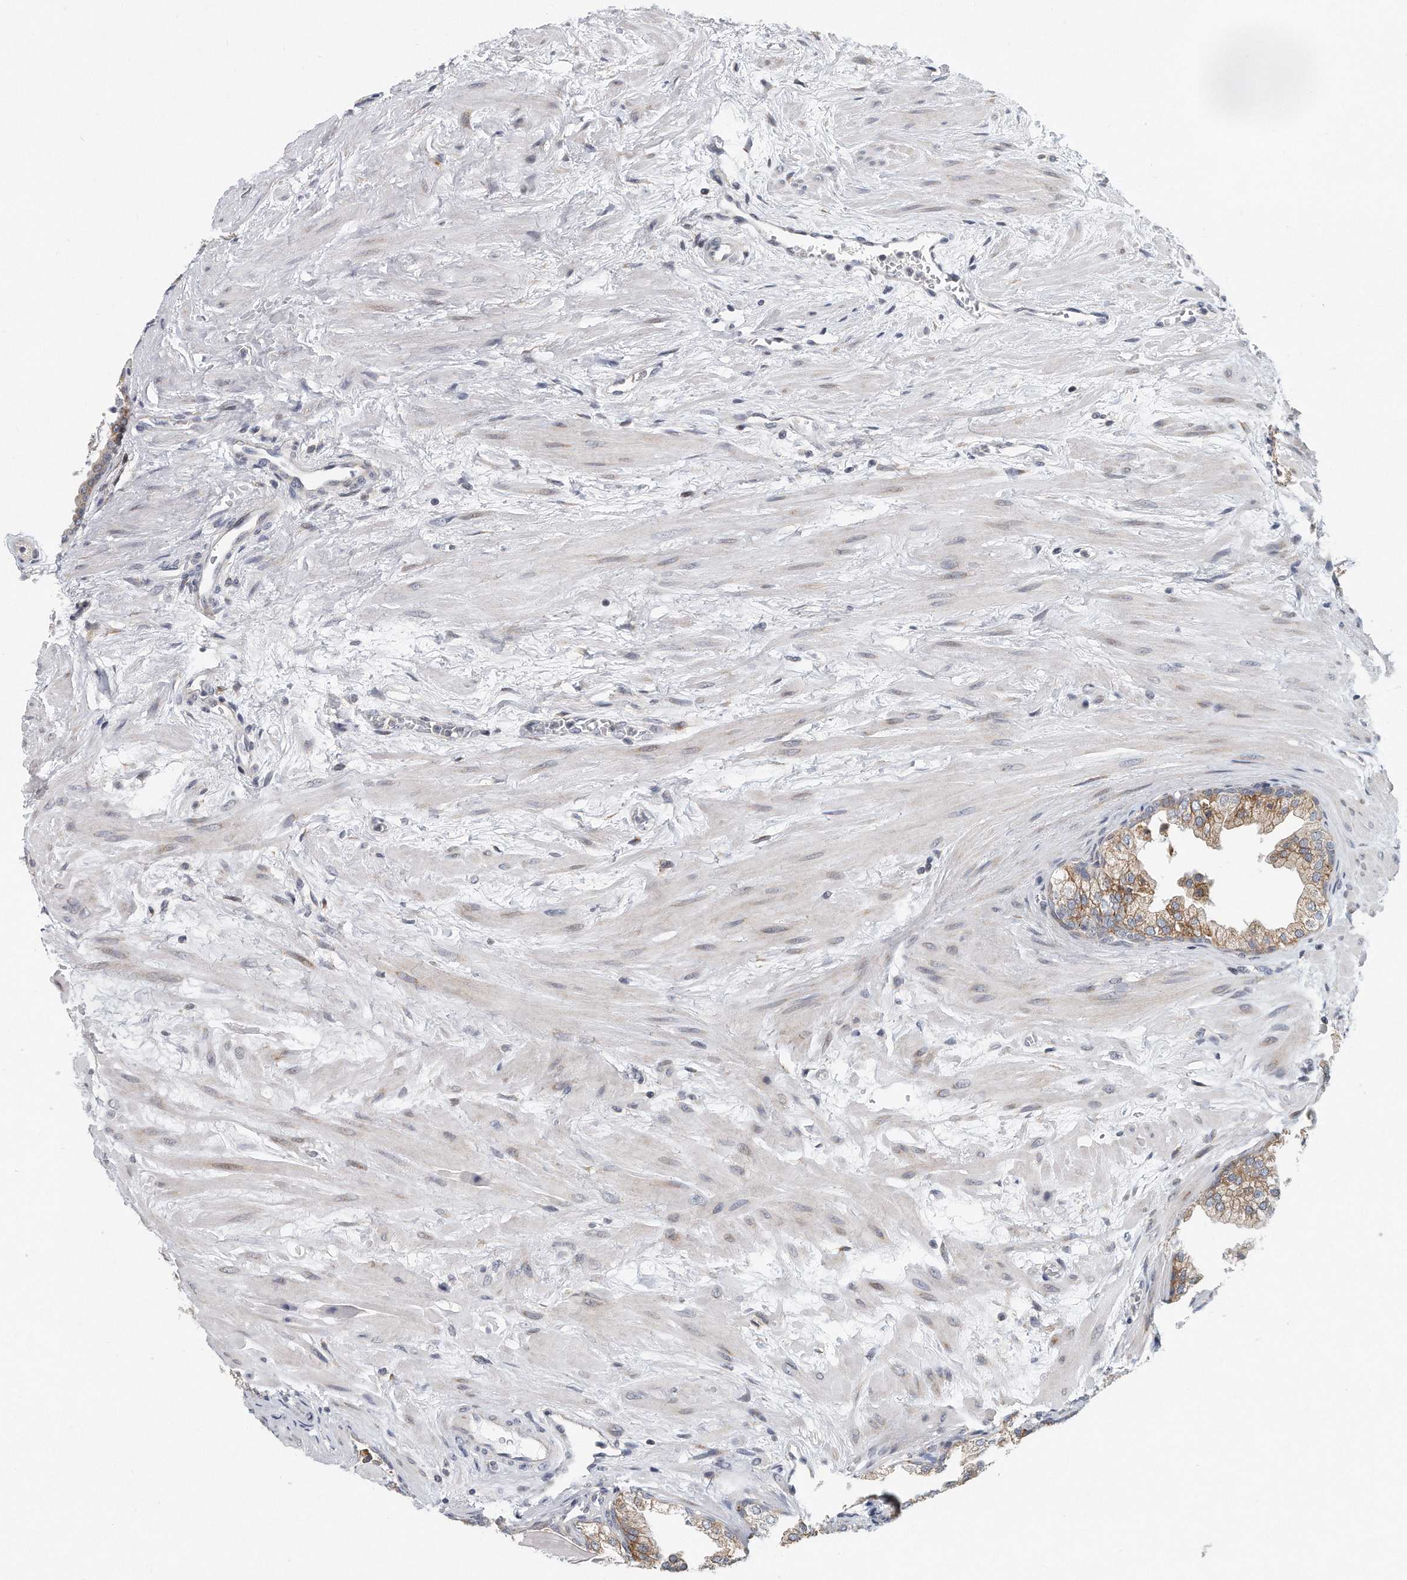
{"staining": {"intensity": "moderate", "quantity": "25%-75%", "location": "cytoplasmic/membranous"}, "tissue": "prostate", "cell_type": "Glandular cells", "image_type": "normal", "snomed": [{"axis": "morphology", "description": "Normal tissue, NOS"}, {"axis": "topography", "description": "Prostate"}], "caption": "Protein analysis of unremarkable prostate displays moderate cytoplasmic/membranous positivity in approximately 25%-75% of glandular cells.", "gene": "VLDLR", "patient": {"sex": "male", "age": 48}}